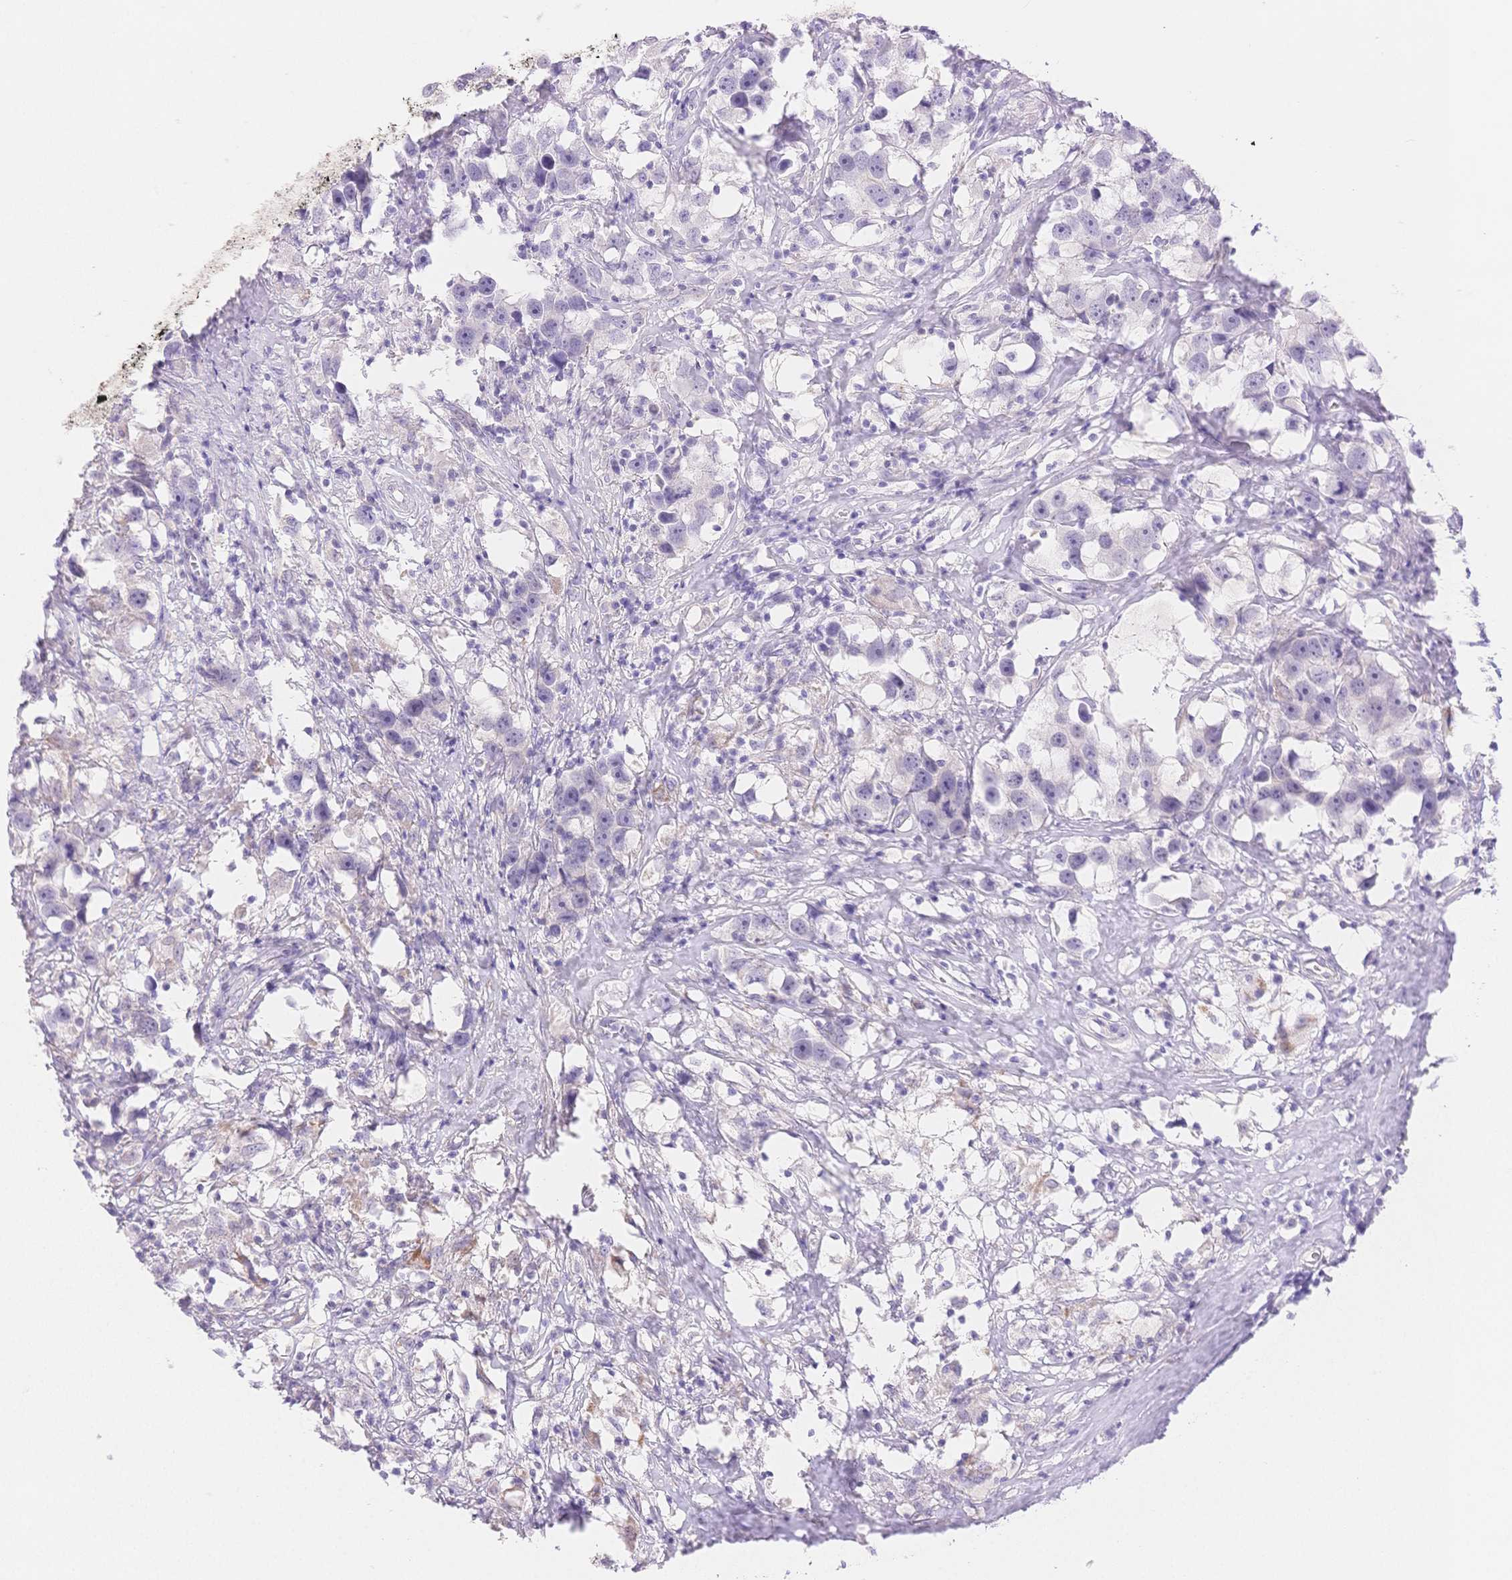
{"staining": {"intensity": "negative", "quantity": "none", "location": "none"}, "tissue": "testis cancer", "cell_type": "Tumor cells", "image_type": "cancer", "snomed": [{"axis": "morphology", "description": "Seminoma, NOS"}, {"axis": "topography", "description": "Testis"}], "caption": "Immunohistochemistry (IHC) photomicrograph of testis cancer (seminoma) stained for a protein (brown), which displays no positivity in tumor cells. (DAB immunohistochemistry (IHC) with hematoxylin counter stain).", "gene": "WDR54", "patient": {"sex": "male", "age": 49}}